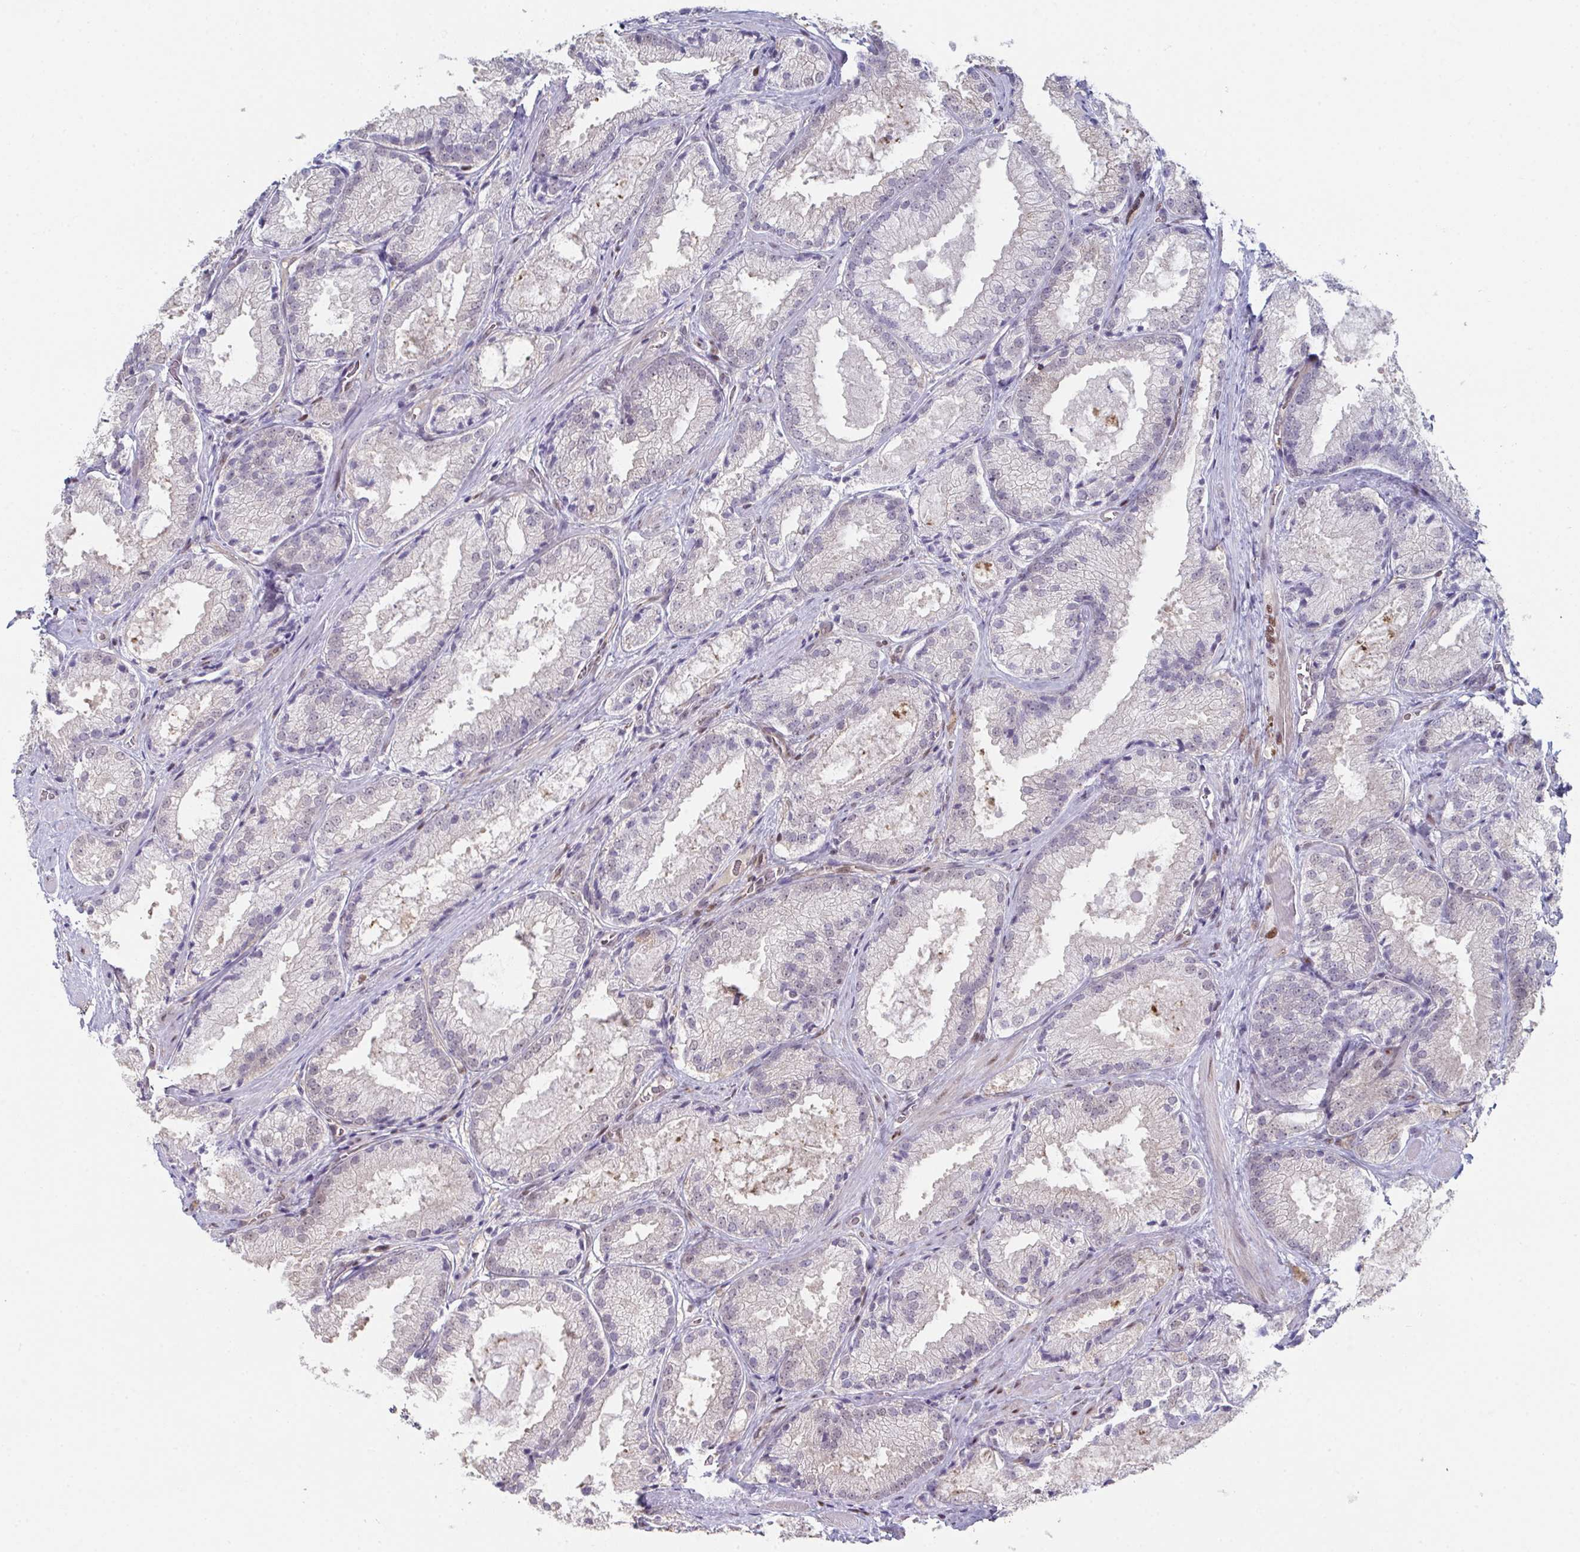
{"staining": {"intensity": "weak", "quantity": "<25%", "location": "nuclear"}, "tissue": "prostate cancer", "cell_type": "Tumor cells", "image_type": "cancer", "snomed": [{"axis": "morphology", "description": "Adenocarcinoma, High grade"}, {"axis": "topography", "description": "Prostate"}], "caption": "Protein analysis of prostate adenocarcinoma (high-grade) reveals no significant positivity in tumor cells.", "gene": "ACD", "patient": {"sex": "male", "age": 68}}